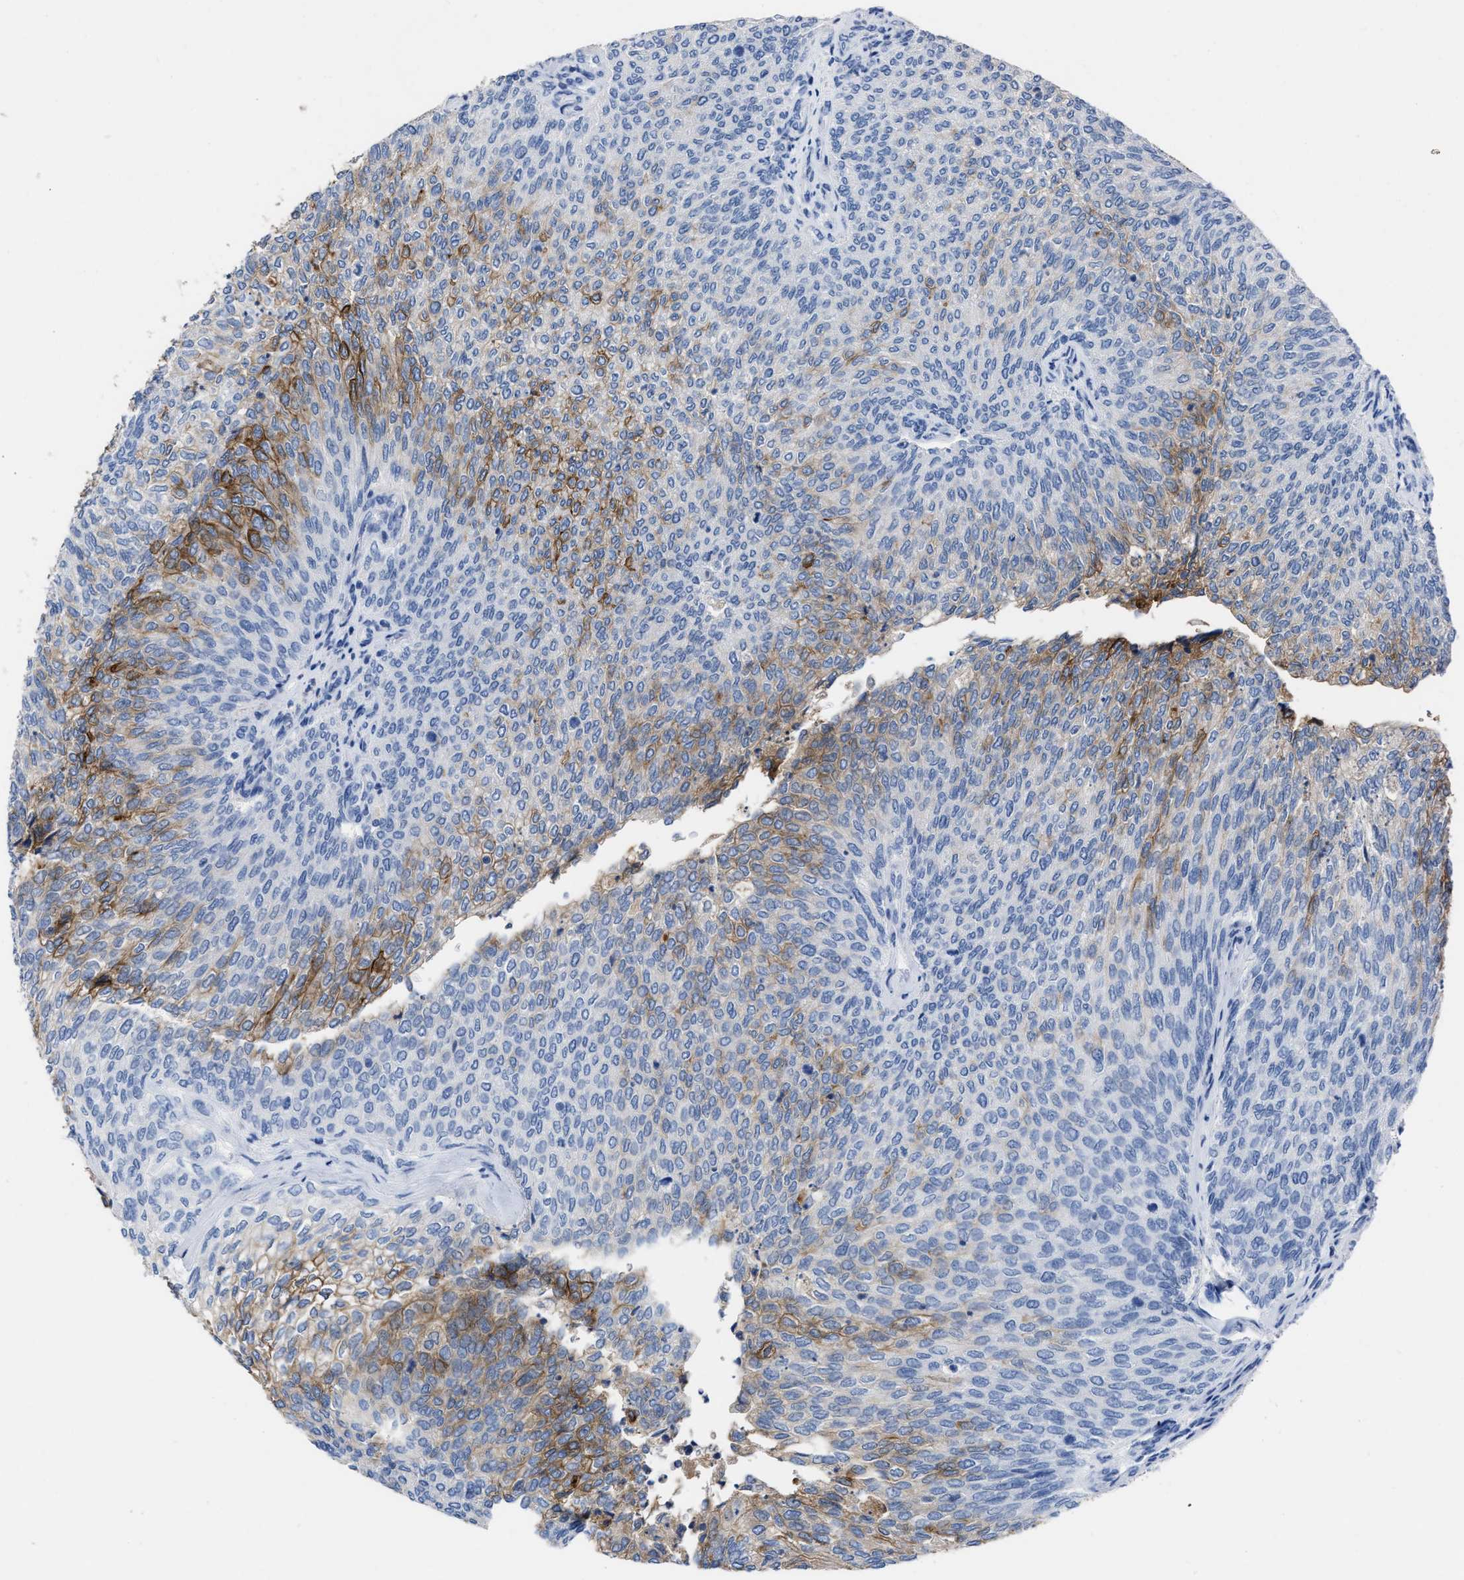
{"staining": {"intensity": "moderate", "quantity": "25%-75%", "location": "cytoplasmic/membranous"}, "tissue": "urothelial cancer", "cell_type": "Tumor cells", "image_type": "cancer", "snomed": [{"axis": "morphology", "description": "Urothelial carcinoma, Low grade"}, {"axis": "topography", "description": "Urinary bladder"}], "caption": "A medium amount of moderate cytoplasmic/membranous staining is identified in approximately 25%-75% of tumor cells in urothelial carcinoma (low-grade) tissue. The staining is performed using DAB (3,3'-diaminobenzidine) brown chromogen to label protein expression. The nuclei are counter-stained blue using hematoxylin.", "gene": "CEACAM5", "patient": {"sex": "female", "age": 79}}